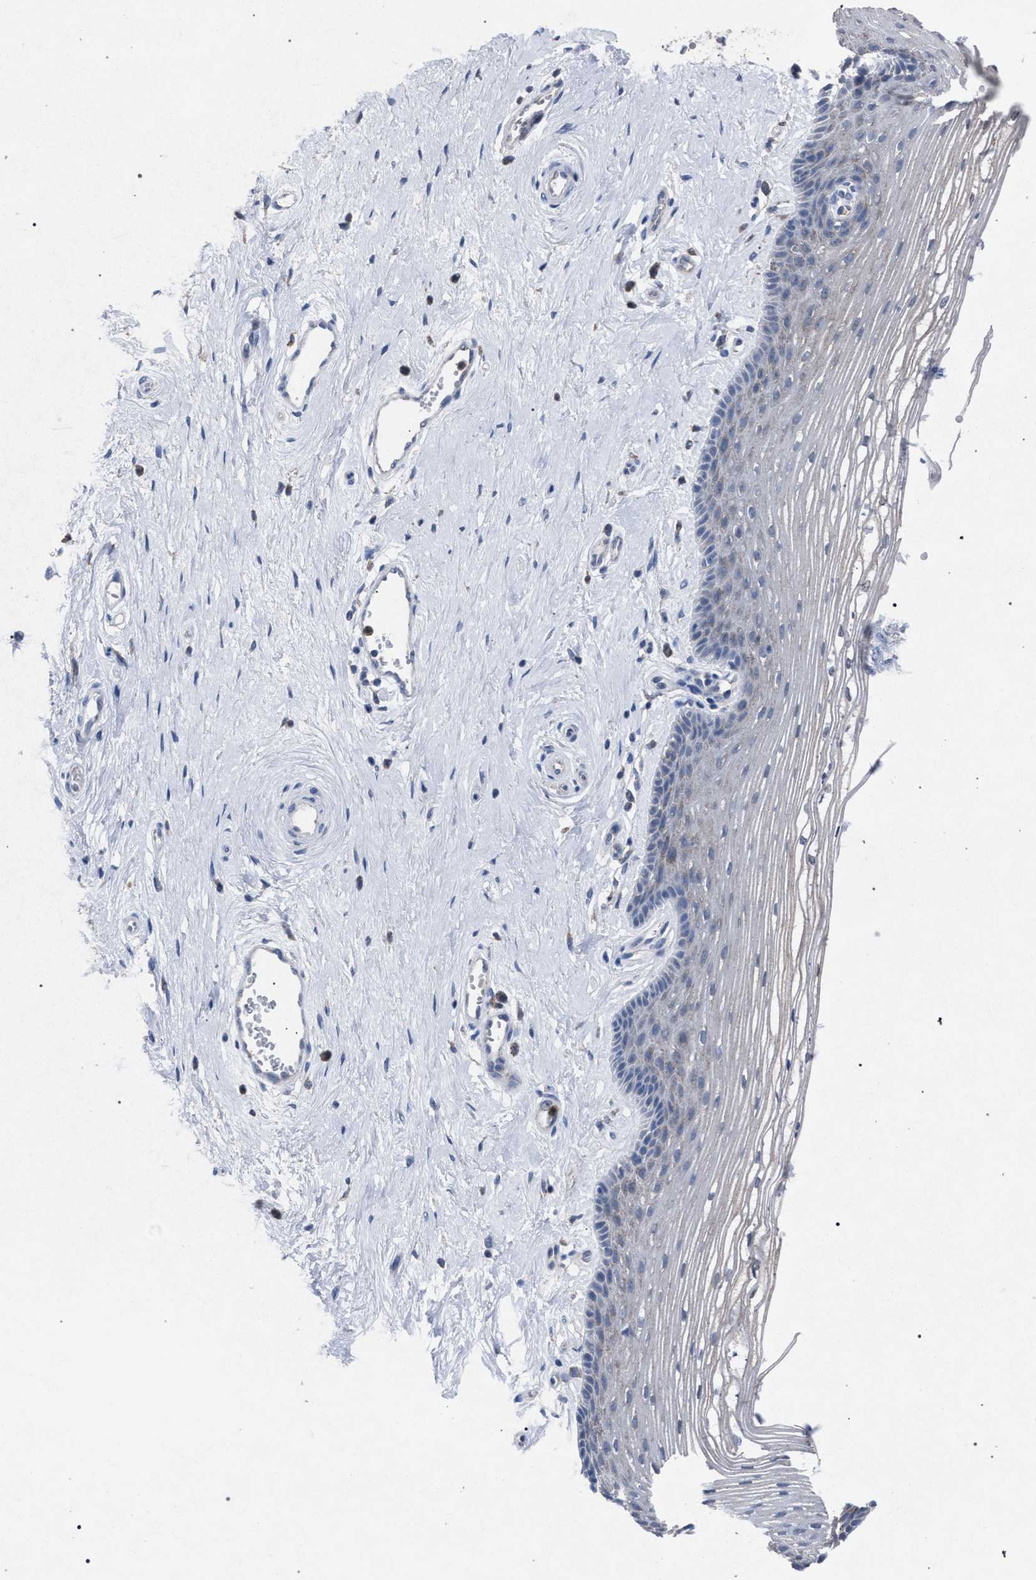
{"staining": {"intensity": "negative", "quantity": "none", "location": "none"}, "tissue": "vagina", "cell_type": "Squamous epithelial cells", "image_type": "normal", "snomed": [{"axis": "morphology", "description": "Normal tissue, NOS"}, {"axis": "topography", "description": "Vagina"}], "caption": "The IHC micrograph has no significant staining in squamous epithelial cells of vagina.", "gene": "HSD17B4", "patient": {"sex": "female", "age": 46}}